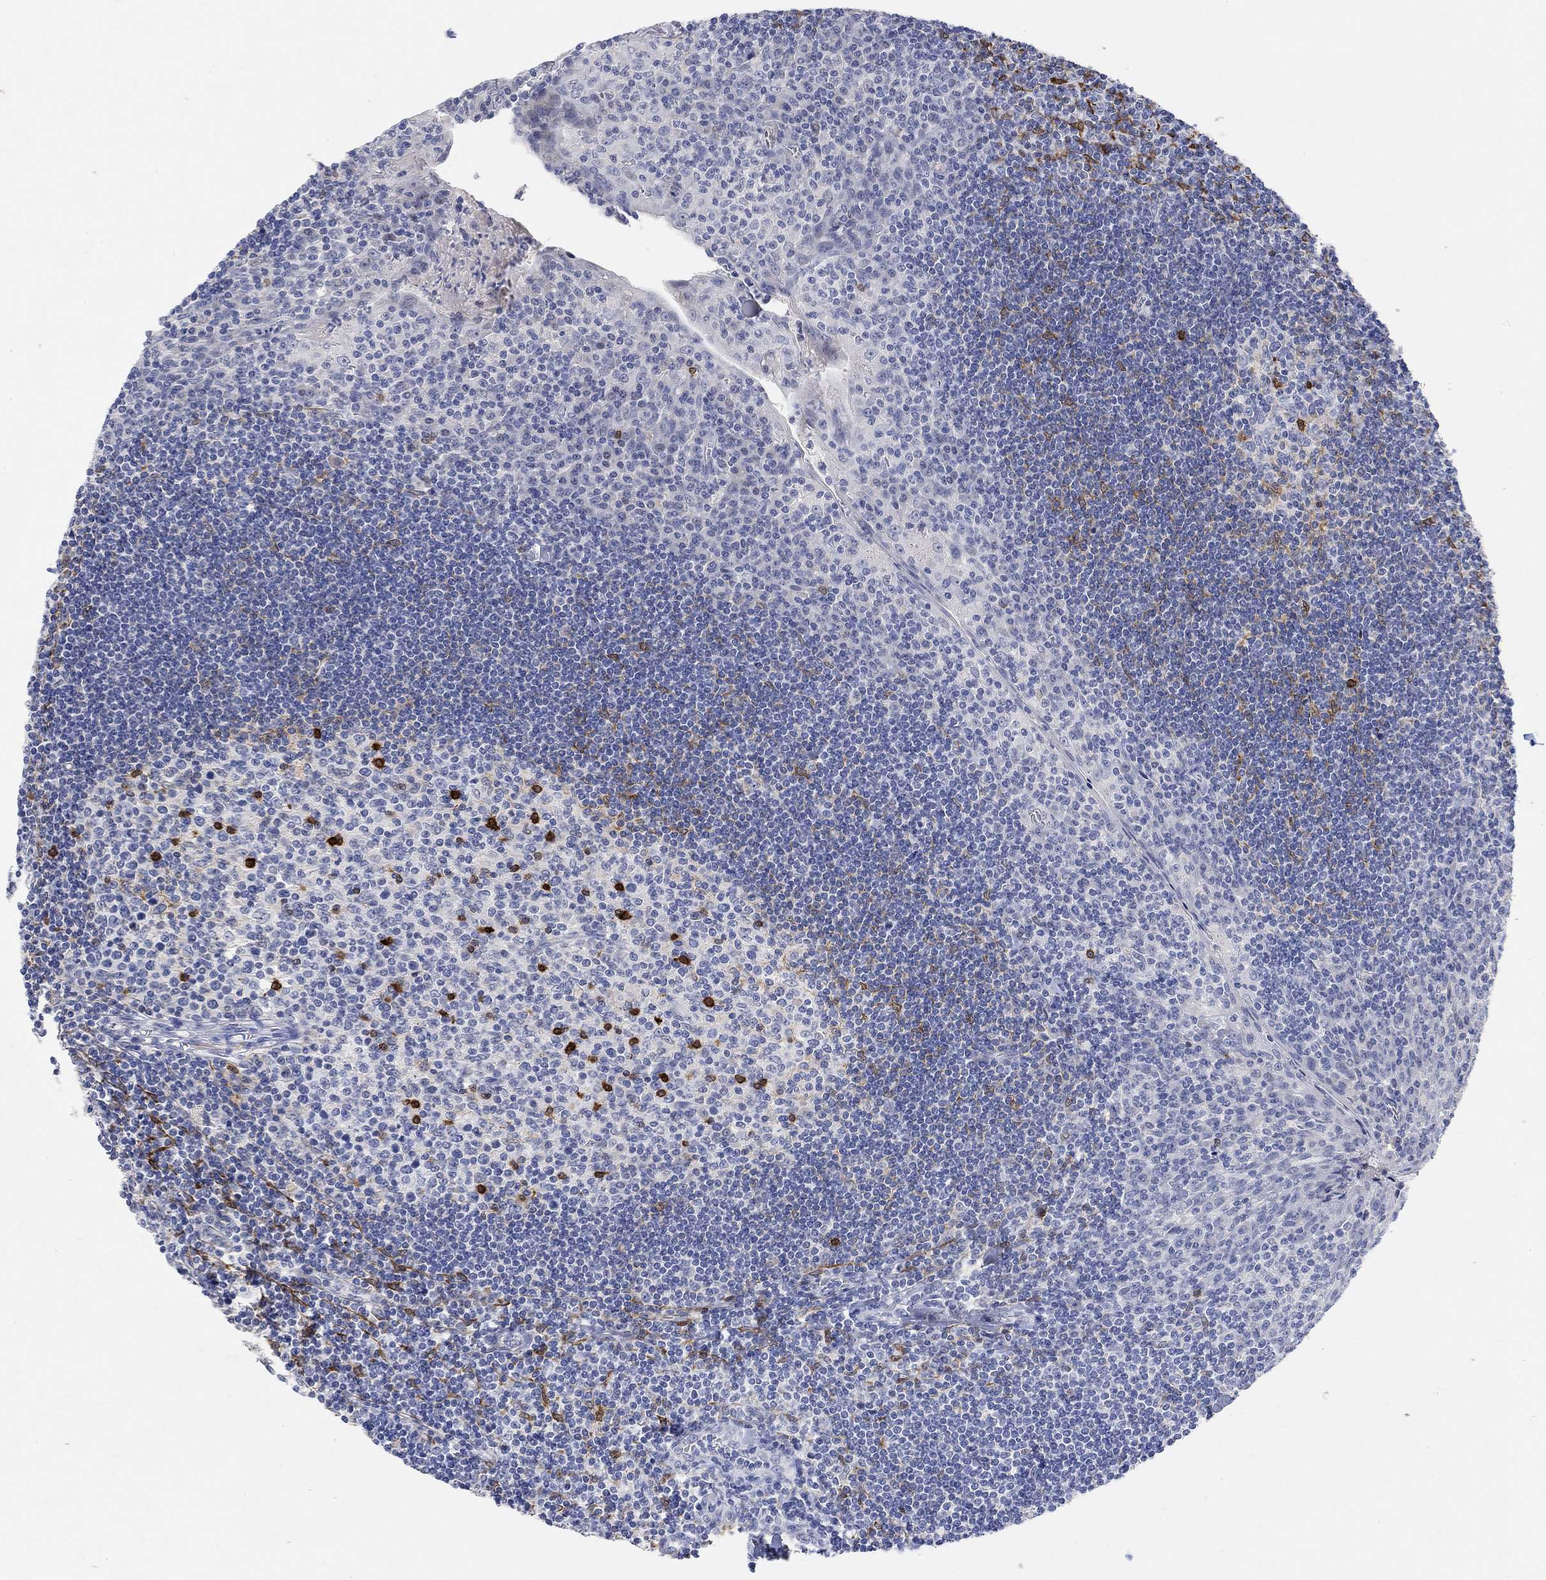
{"staining": {"intensity": "strong", "quantity": "<25%", "location": "cytoplasmic/membranous"}, "tissue": "tonsil", "cell_type": "Germinal center cells", "image_type": "normal", "snomed": [{"axis": "morphology", "description": "Normal tissue, NOS"}, {"axis": "topography", "description": "Tonsil"}], "caption": "Brown immunohistochemical staining in benign human tonsil reveals strong cytoplasmic/membranous staining in about <25% of germinal center cells.", "gene": "VAT1L", "patient": {"sex": "female", "age": 12}}